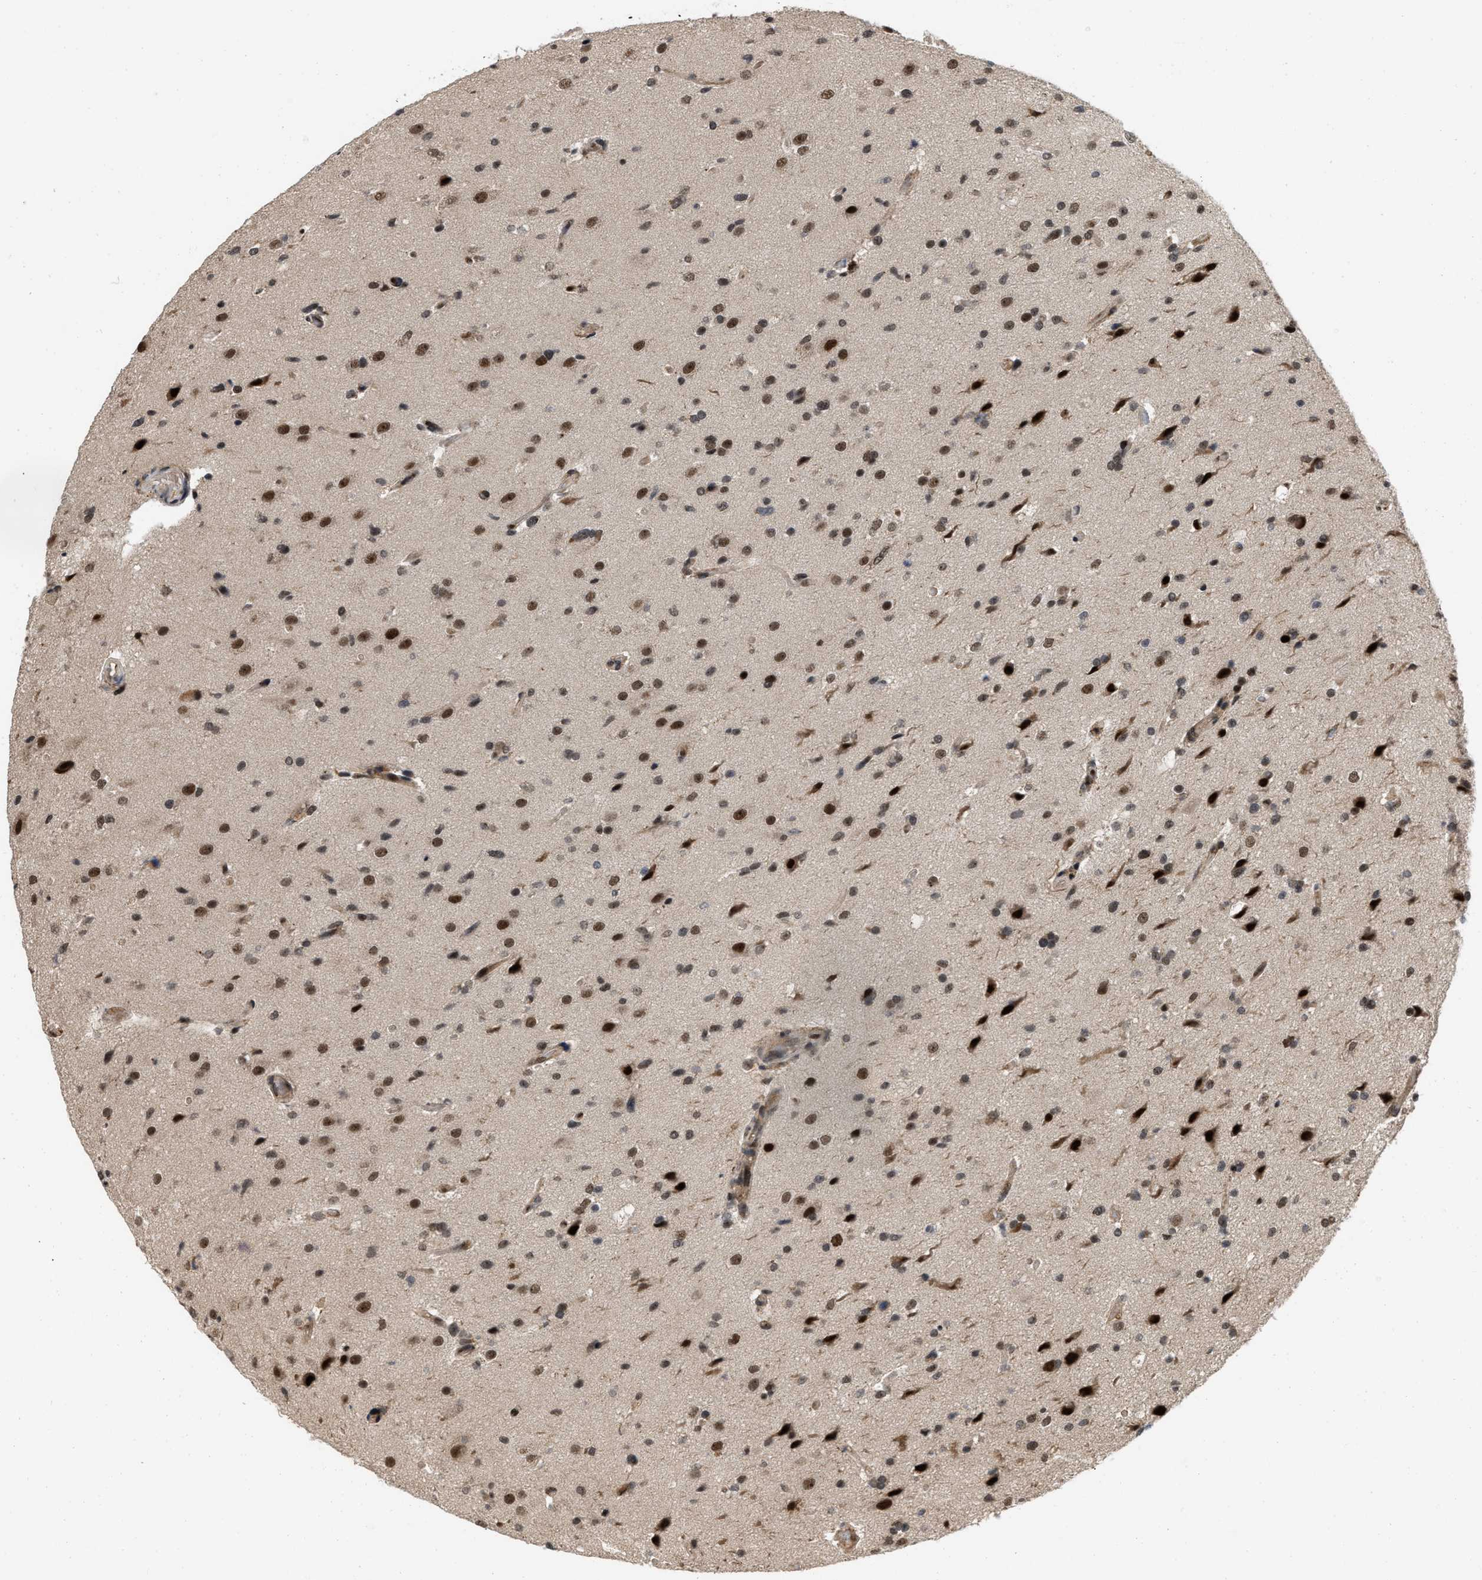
{"staining": {"intensity": "strong", "quantity": ">75%", "location": "nuclear"}, "tissue": "glioma", "cell_type": "Tumor cells", "image_type": "cancer", "snomed": [{"axis": "morphology", "description": "Glioma, malignant, High grade"}, {"axis": "topography", "description": "Brain"}], "caption": "A micrograph of glioma stained for a protein reveals strong nuclear brown staining in tumor cells.", "gene": "ANKRD11", "patient": {"sex": "male", "age": 33}}